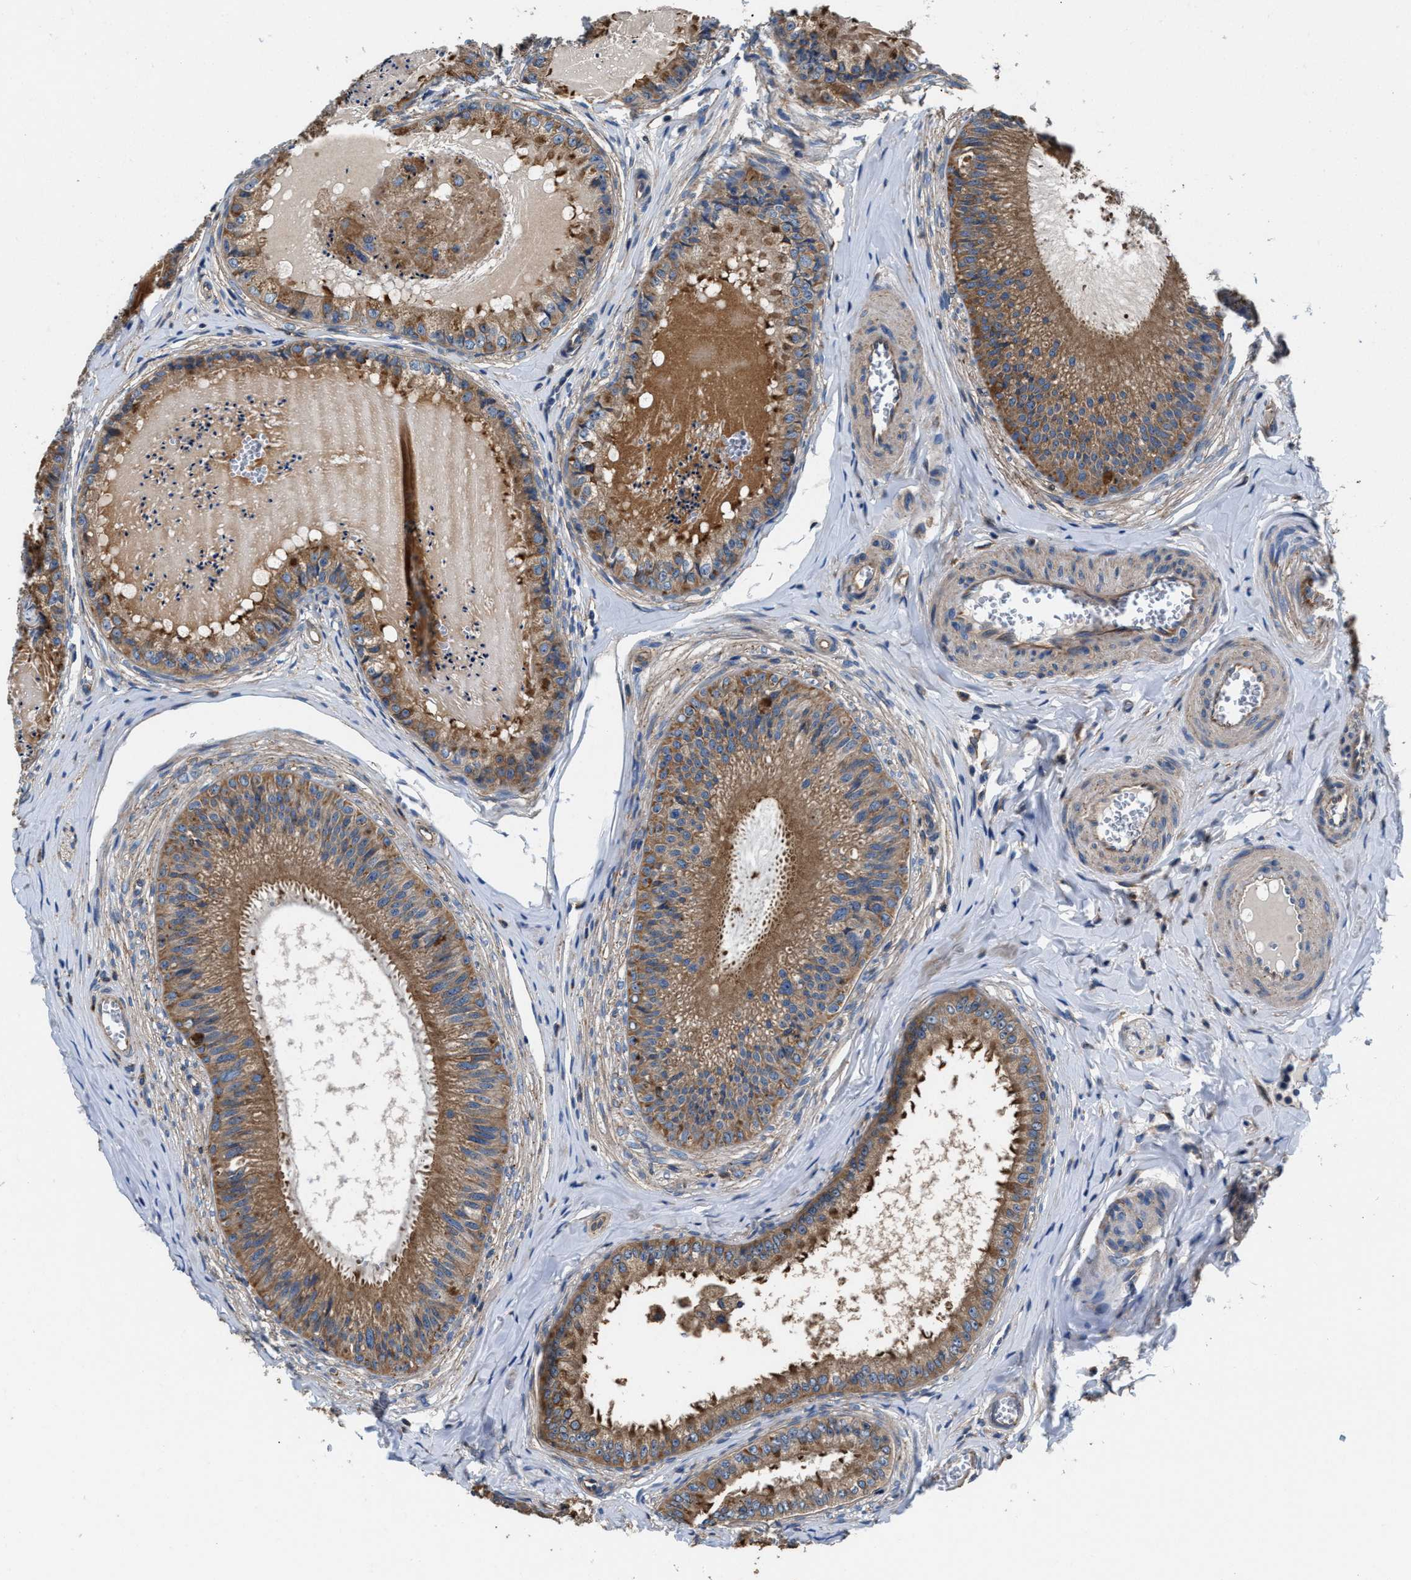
{"staining": {"intensity": "moderate", "quantity": ">75%", "location": "cytoplasmic/membranous"}, "tissue": "epididymis", "cell_type": "Glandular cells", "image_type": "normal", "snomed": [{"axis": "morphology", "description": "Normal tissue, NOS"}, {"axis": "topography", "description": "Epididymis"}], "caption": "Glandular cells demonstrate medium levels of moderate cytoplasmic/membranous expression in about >75% of cells in benign epididymis.", "gene": "PPP1R9B", "patient": {"sex": "male", "age": 31}}